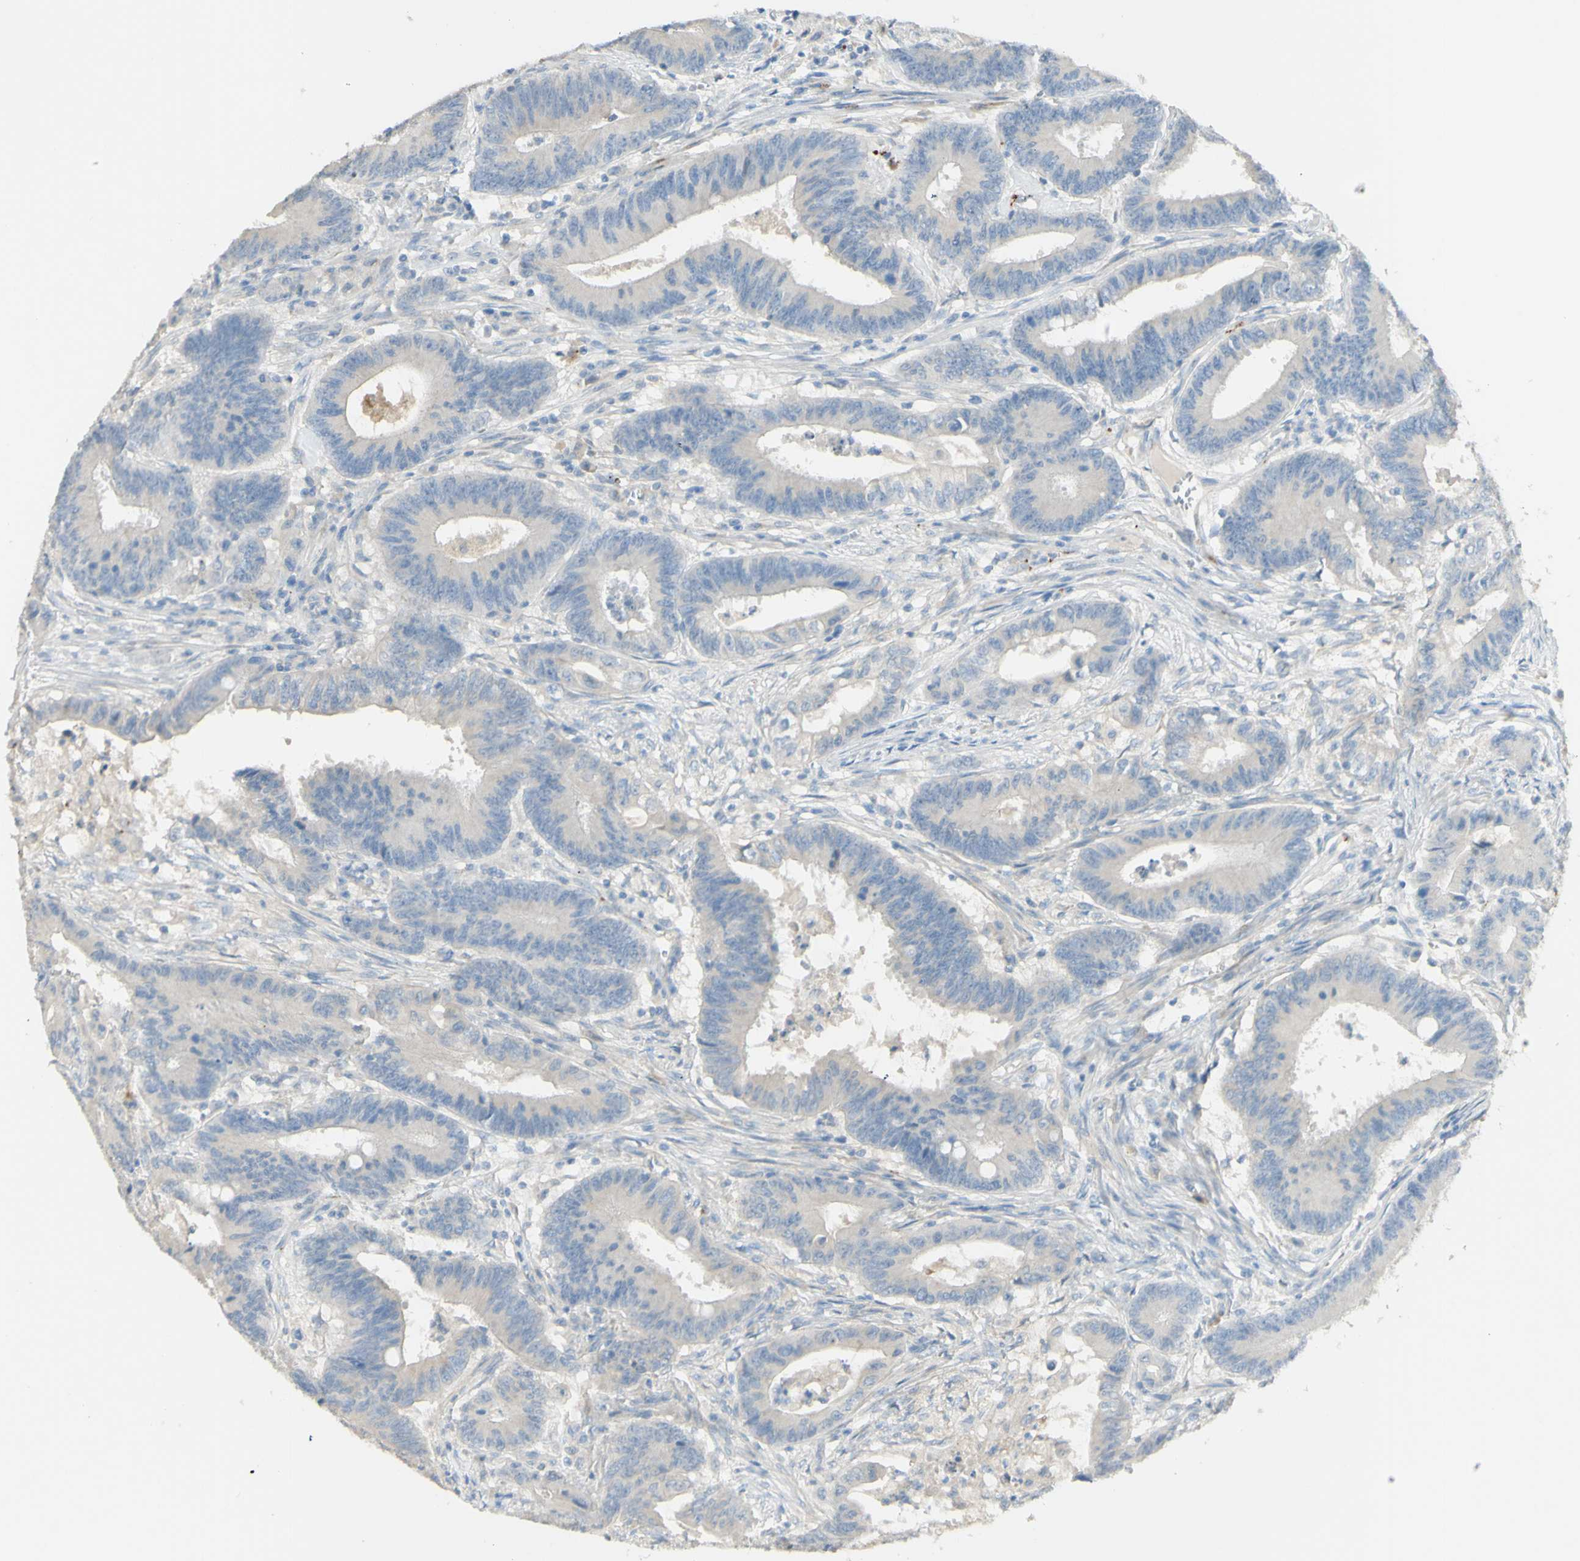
{"staining": {"intensity": "negative", "quantity": "none", "location": "none"}, "tissue": "colorectal cancer", "cell_type": "Tumor cells", "image_type": "cancer", "snomed": [{"axis": "morphology", "description": "Adenocarcinoma, NOS"}, {"axis": "topography", "description": "Colon"}], "caption": "IHC micrograph of neoplastic tissue: human colorectal cancer stained with DAB (3,3'-diaminobenzidine) reveals no significant protein staining in tumor cells.", "gene": "GAN", "patient": {"sex": "male", "age": 45}}